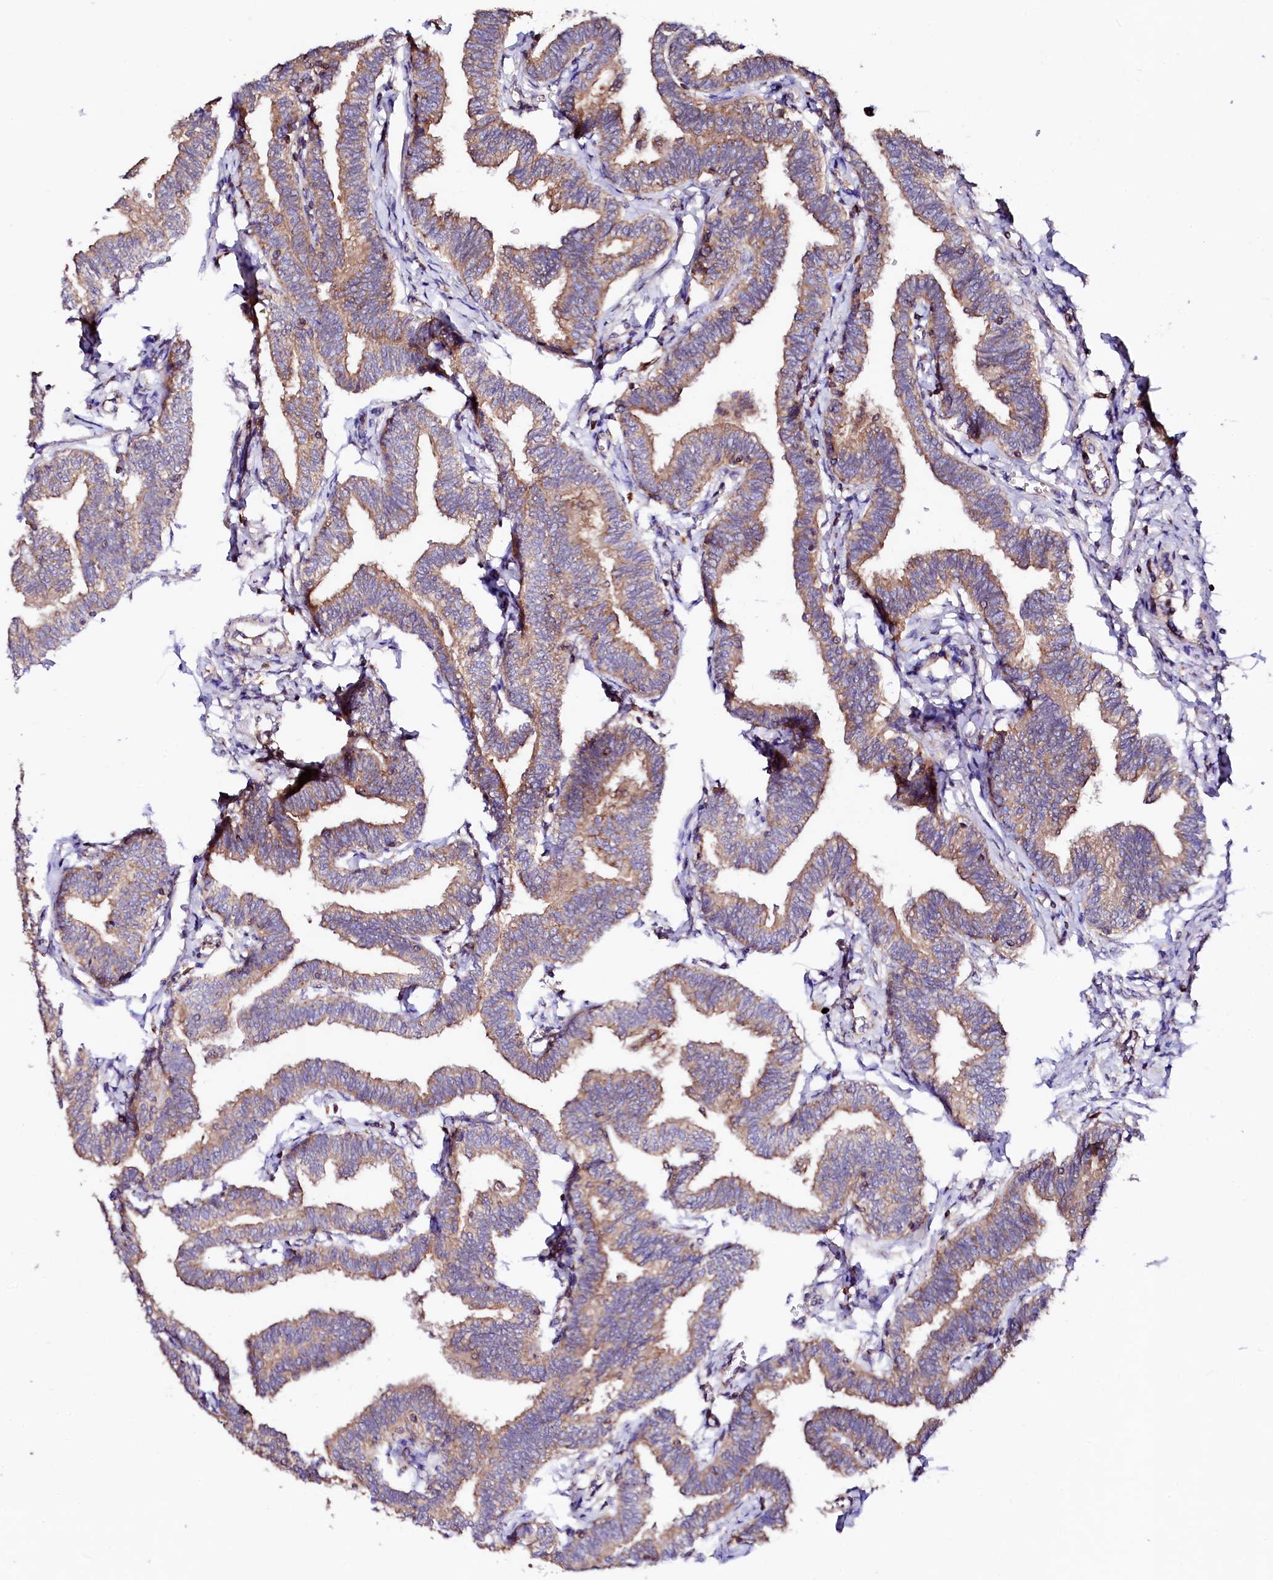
{"staining": {"intensity": "moderate", "quantity": ">75%", "location": "cytoplasmic/membranous"}, "tissue": "fallopian tube", "cell_type": "Glandular cells", "image_type": "normal", "snomed": [{"axis": "morphology", "description": "Normal tissue, NOS"}, {"axis": "topography", "description": "Fallopian tube"}, {"axis": "topography", "description": "Ovary"}], "caption": "This histopathology image demonstrates immunohistochemistry (IHC) staining of normal fallopian tube, with medium moderate cytoplasmic/membranous staining in about >75% of glandular cells.", "gene": "ST3GAL1", "patient": {"sex": "female", "age": 23}}